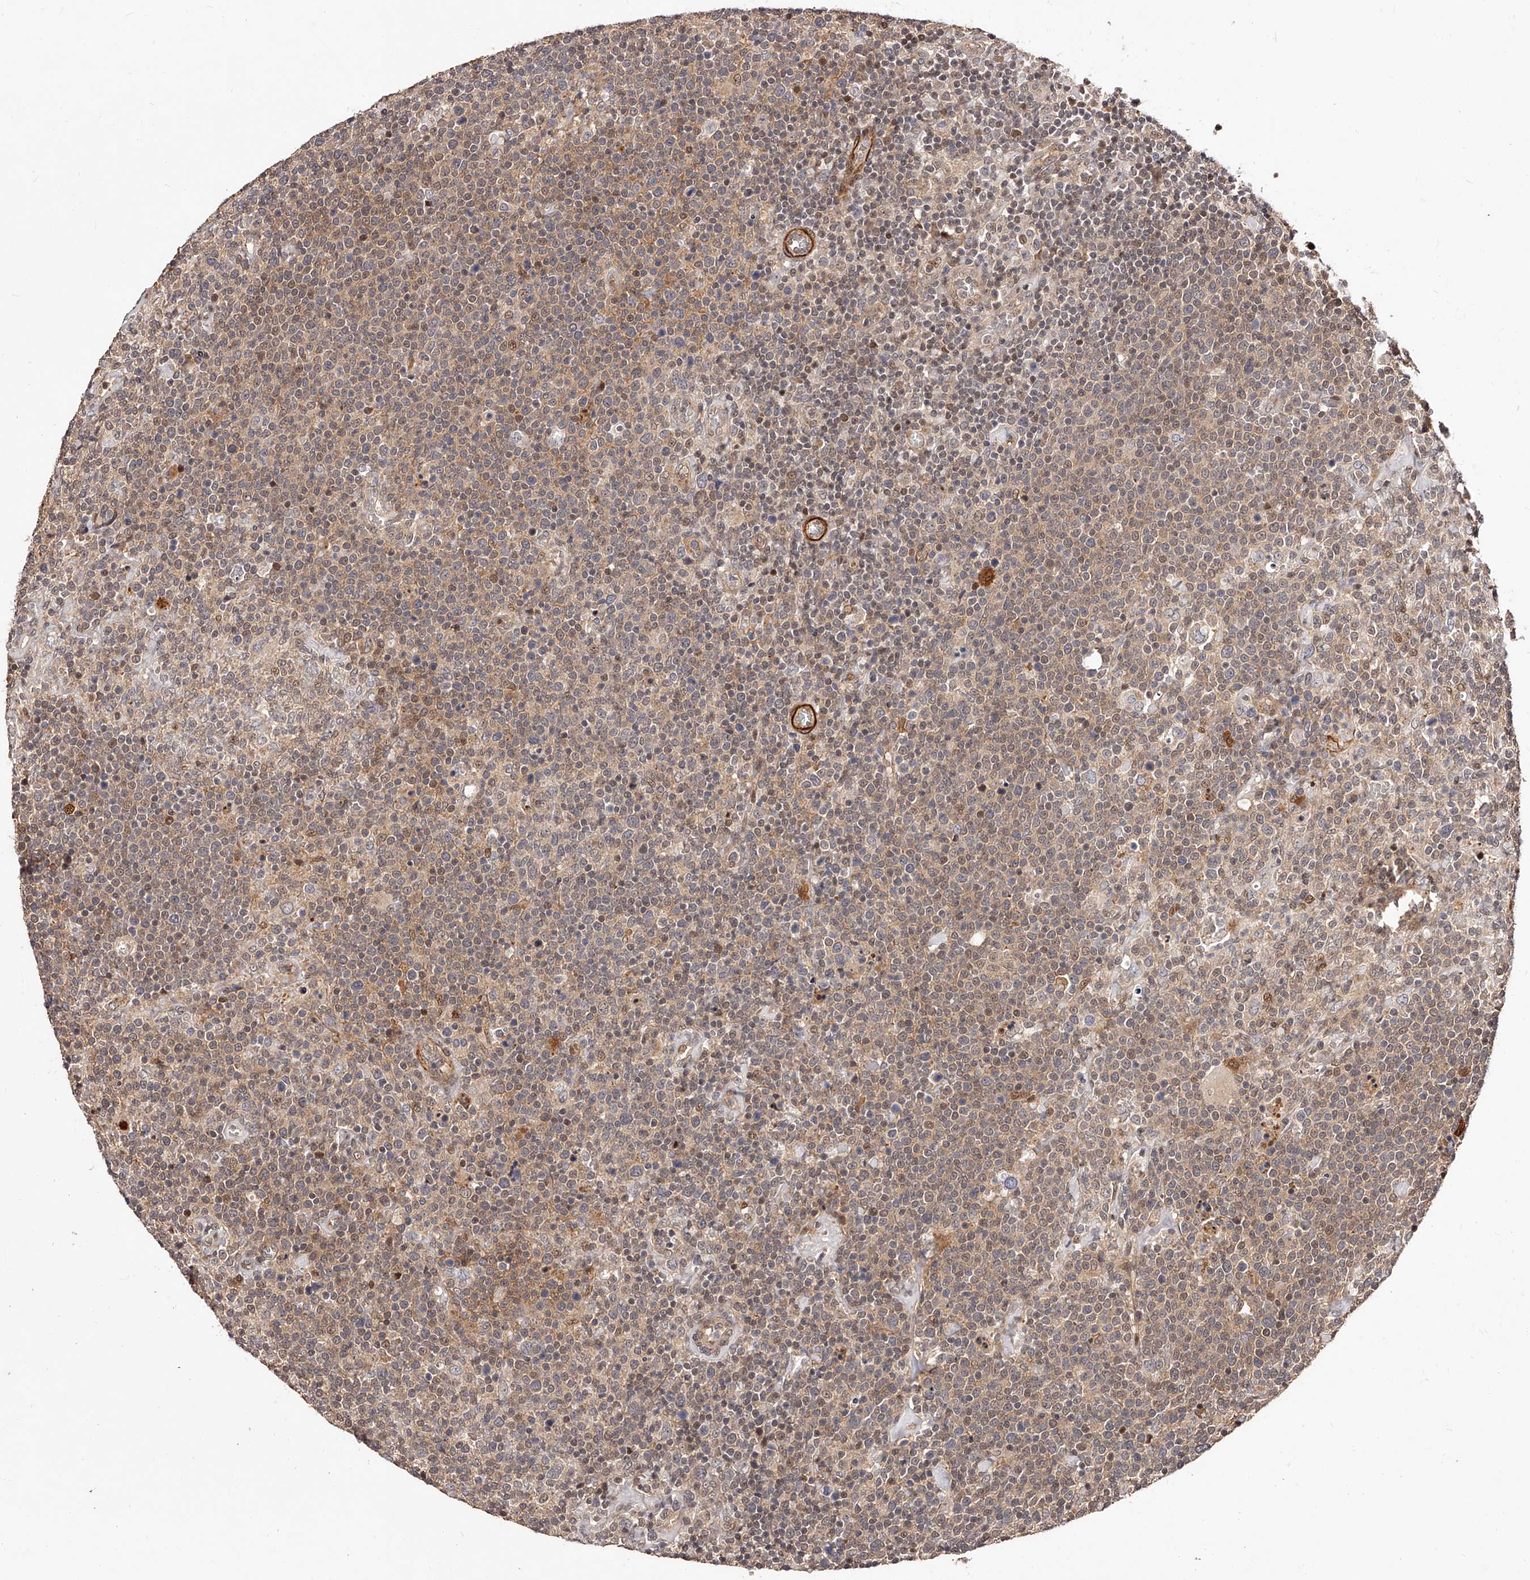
{"staining": {"intensity": "weak", "quantity": "25%-75%", "location": "cytoplasmic/membranous,nuclear"}, "tissue": "lymphoma", "cell_type": "Tumor cells", "image_type": "cancer", "snomed": [{"axis": "morphology", "description": "Malignant lymphoma, non-Hodgkin's type, High grade"}, {"axis": "topography", "description": "Lymph node"}], "caption": "About 25%-75% of tumor cells in human high-grade malignant lymphoma, non-Hodgkin's type display weak cytoplasmic/membranous and nuclear protein staining as visualized by brown immunohistochemical staining.", "gene": "CUL7", "patient": {"sex": "male", "age": 61}}